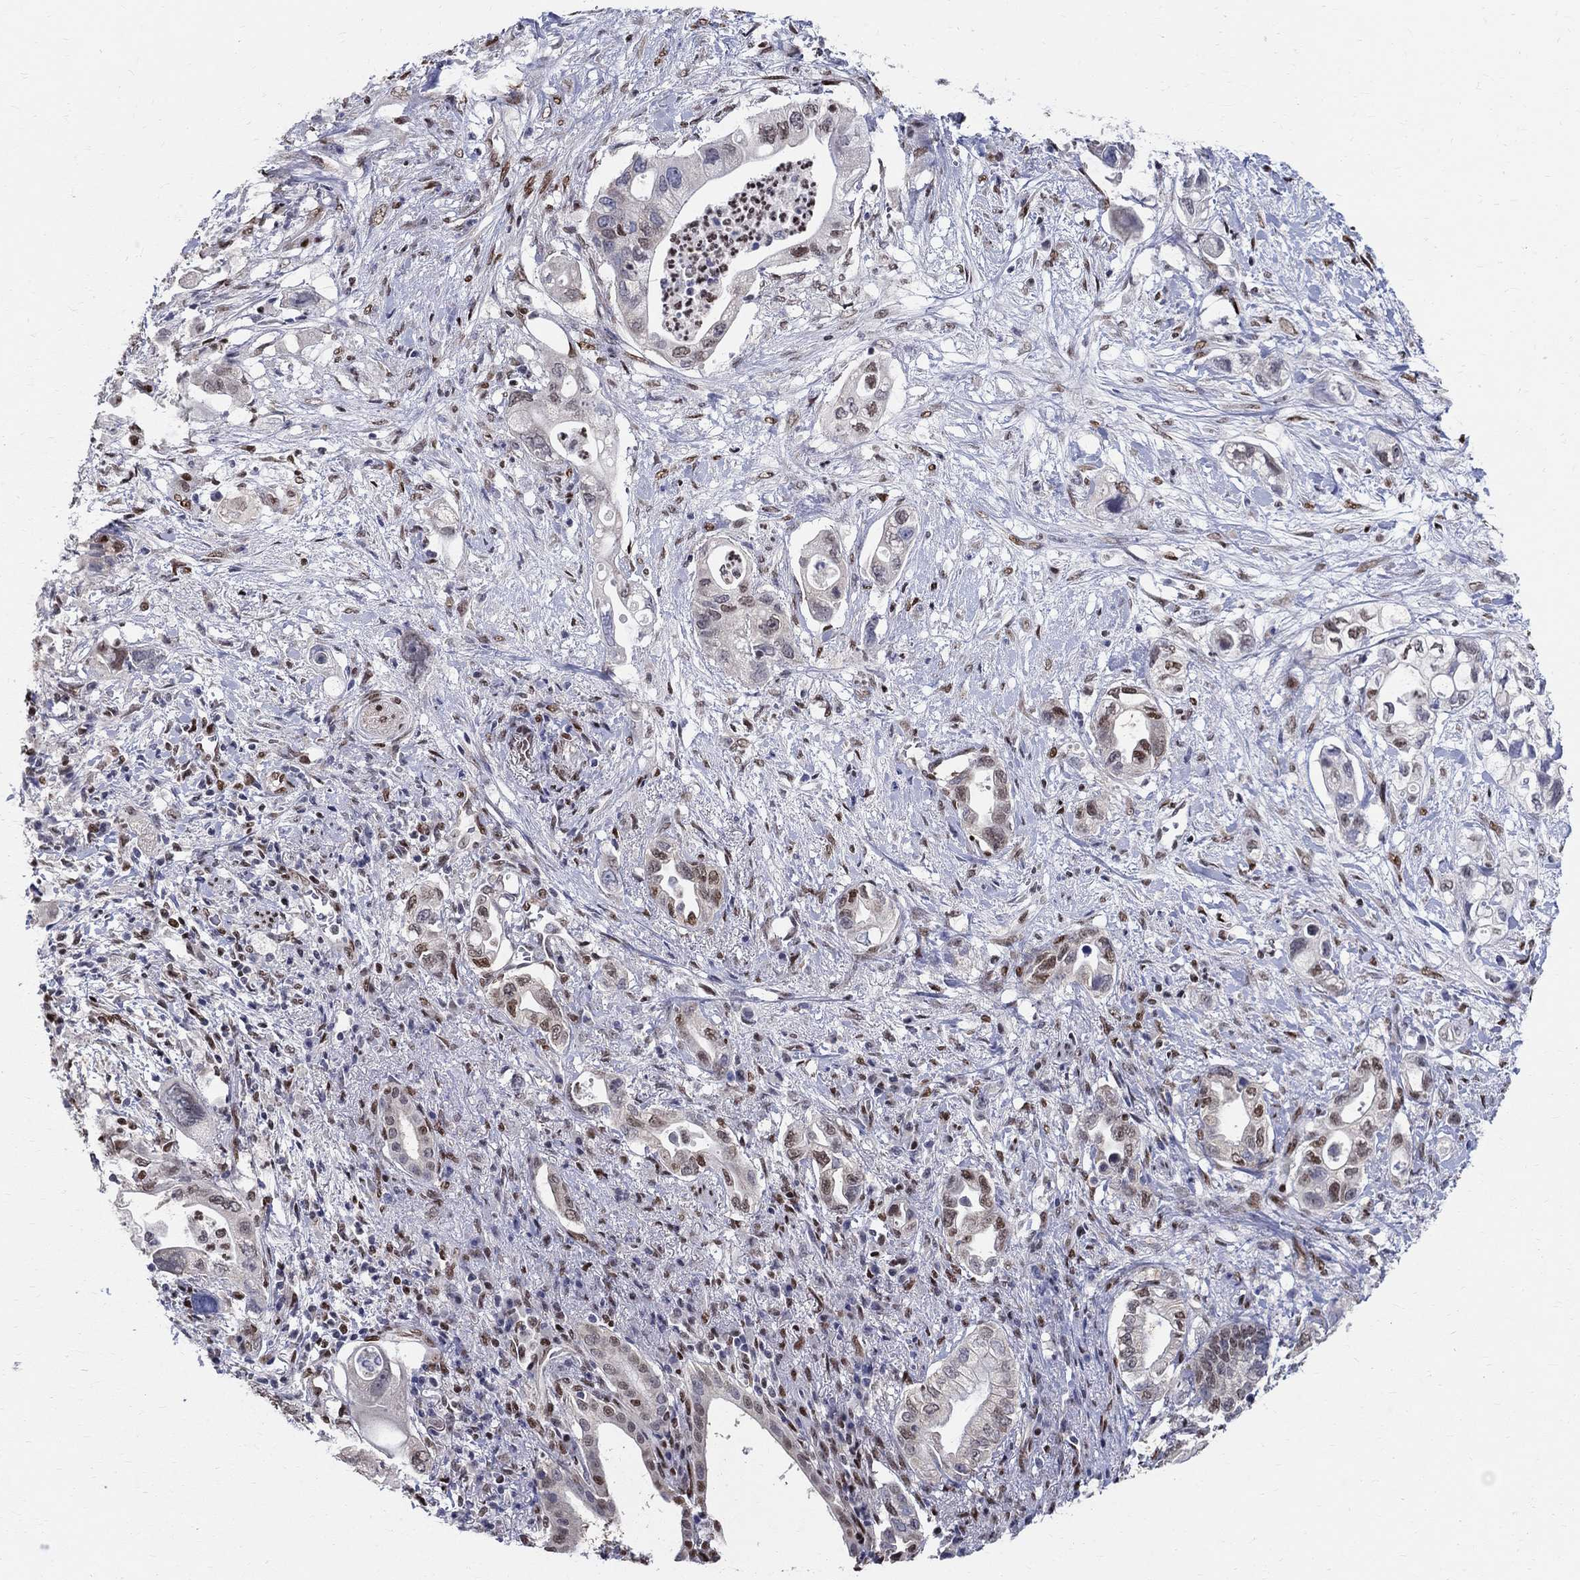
{"staining": {"intensity": "moderate", "quantity": "25%-75%", "location": "nuclear"}, "tissue": "pancreatic cancer", "cell_type": "Tumor cells", "image_type": "cancer", "snomed": [{"axis": "morphology", "description": "Adenocarcinoma, NOS"}, {"axis": "topography", "description": "Pancreas"}], "caption": "Tumor cells display medium levels of moderate nuclear staining in approximately 25%-75% of cells in human pancreatic cancer (adenocarcinoma).", "gene": "FBXO16", "patient": {"sex": "female", "age": 72}}